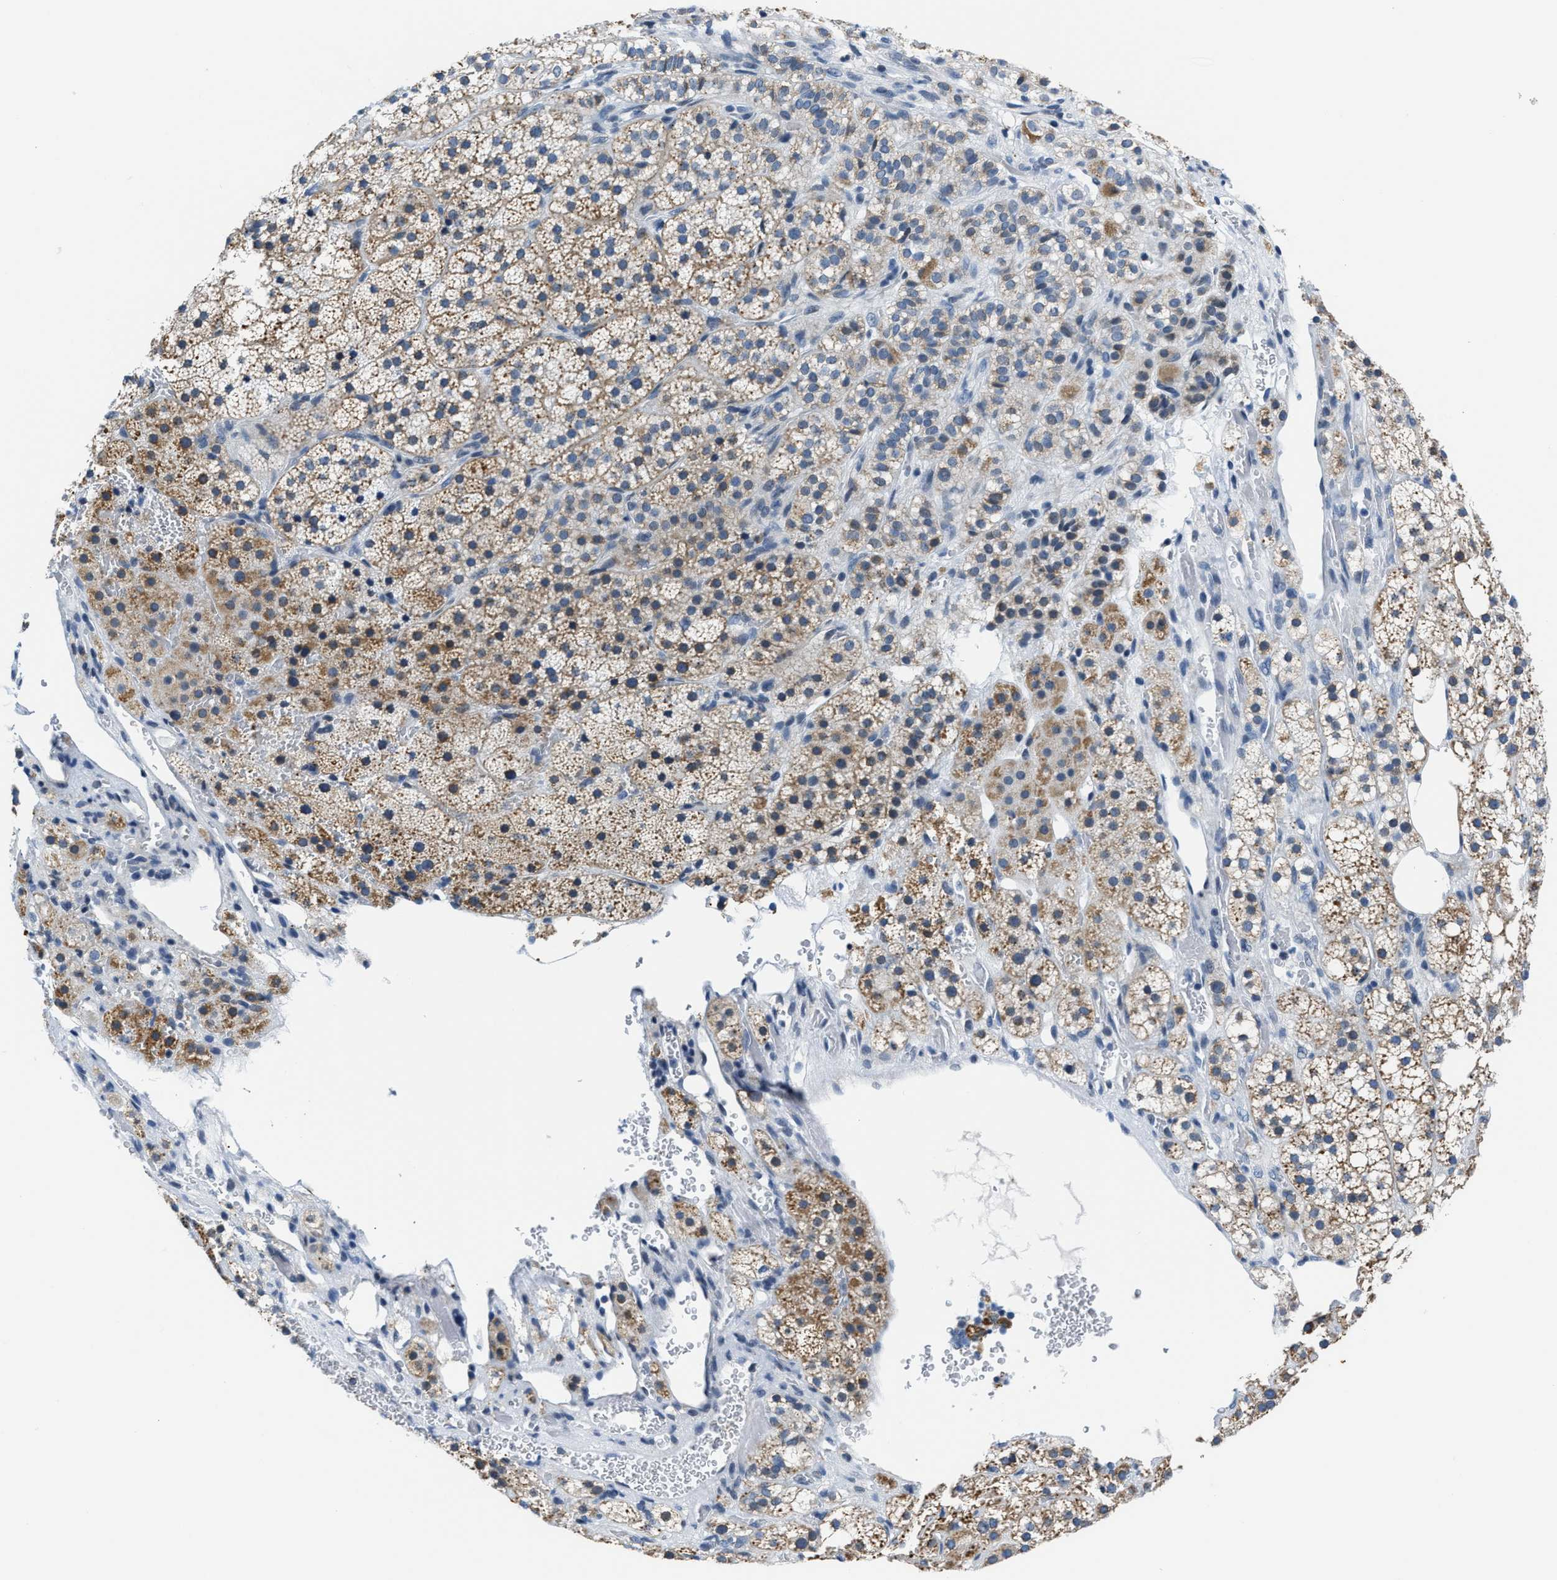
{"staining": {"intensity": "weak", "quantity": ">75%", "location": "cytoplasmic/membranous"}, "tissue": "adrenal gland", "cell_type": "Glandular cells", "image_type": "normal", "snomed": [{"axis": "morphology", "description": "Normal tissue, NOS"}, {"axis": "topography", "description": "Adrenal gland"}], "caption": "The micrograph shows a brown stain indicating the presence of a protein in the cytoplasmic/membranous of glandular cells in adrenal gland.", "gene": "ASZ1", "patient": {"sex": "female", "age": 59}}